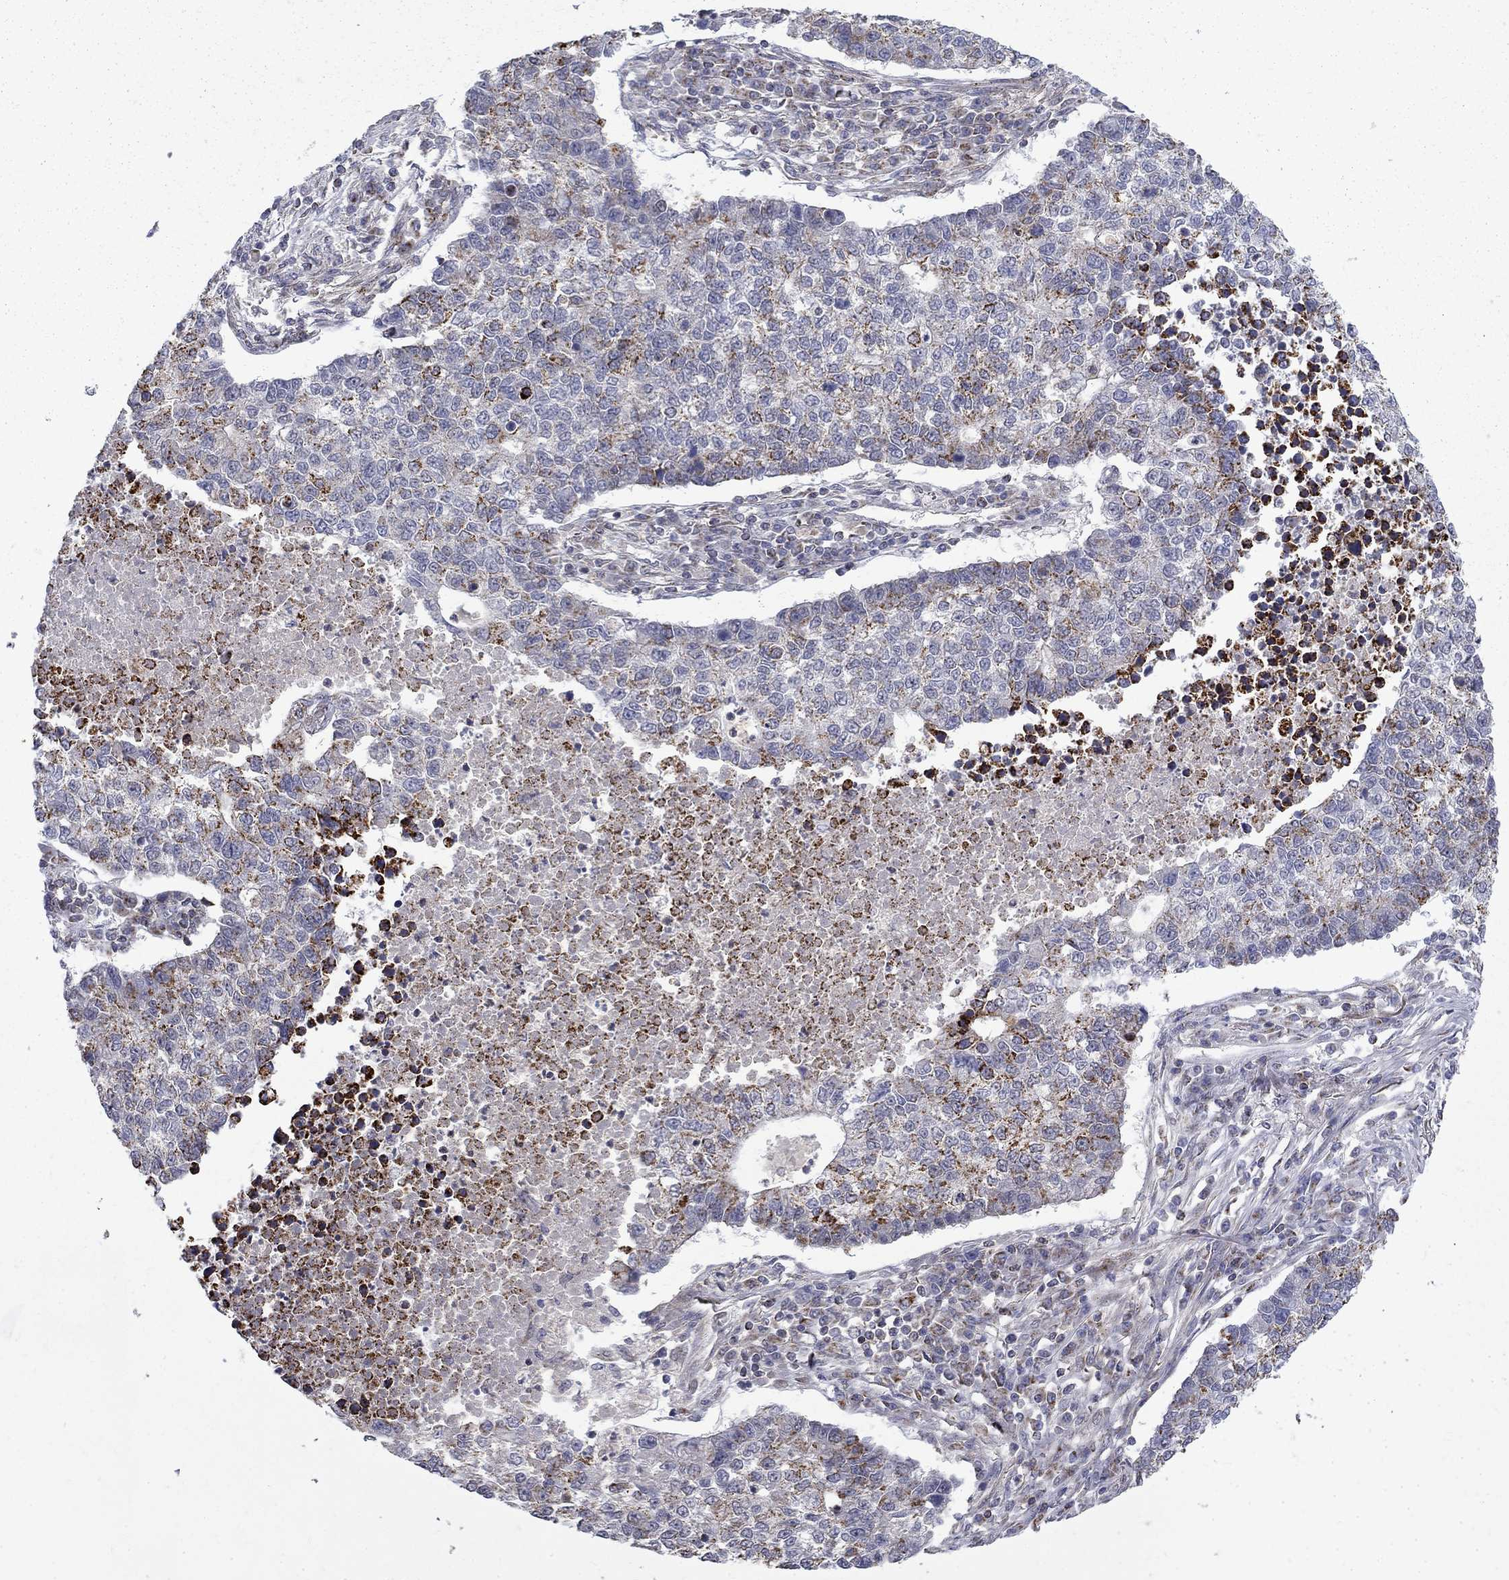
{"staining": {"intensity": "moderate", "quantity": "<25%", "location": "cytoplasmic/membranous"}, "tissue": "lung cancer", "cell_type": "Tumor cells", "image_type": "cancer", "snomed": [{"axis": "morphology", "description": "Adenocarcinoma, NOS"}, {"axis": "topography", "description": "Lung"}], "caption": "There is low levels of moderate cytoplasmic/membranous expression in tumor cells of lung adenocarcinoma, as demonstrated by immunohistochemical staining (brown color).", "gene": "PCBP3", "patient": {"sex": "male", "age": 57}}